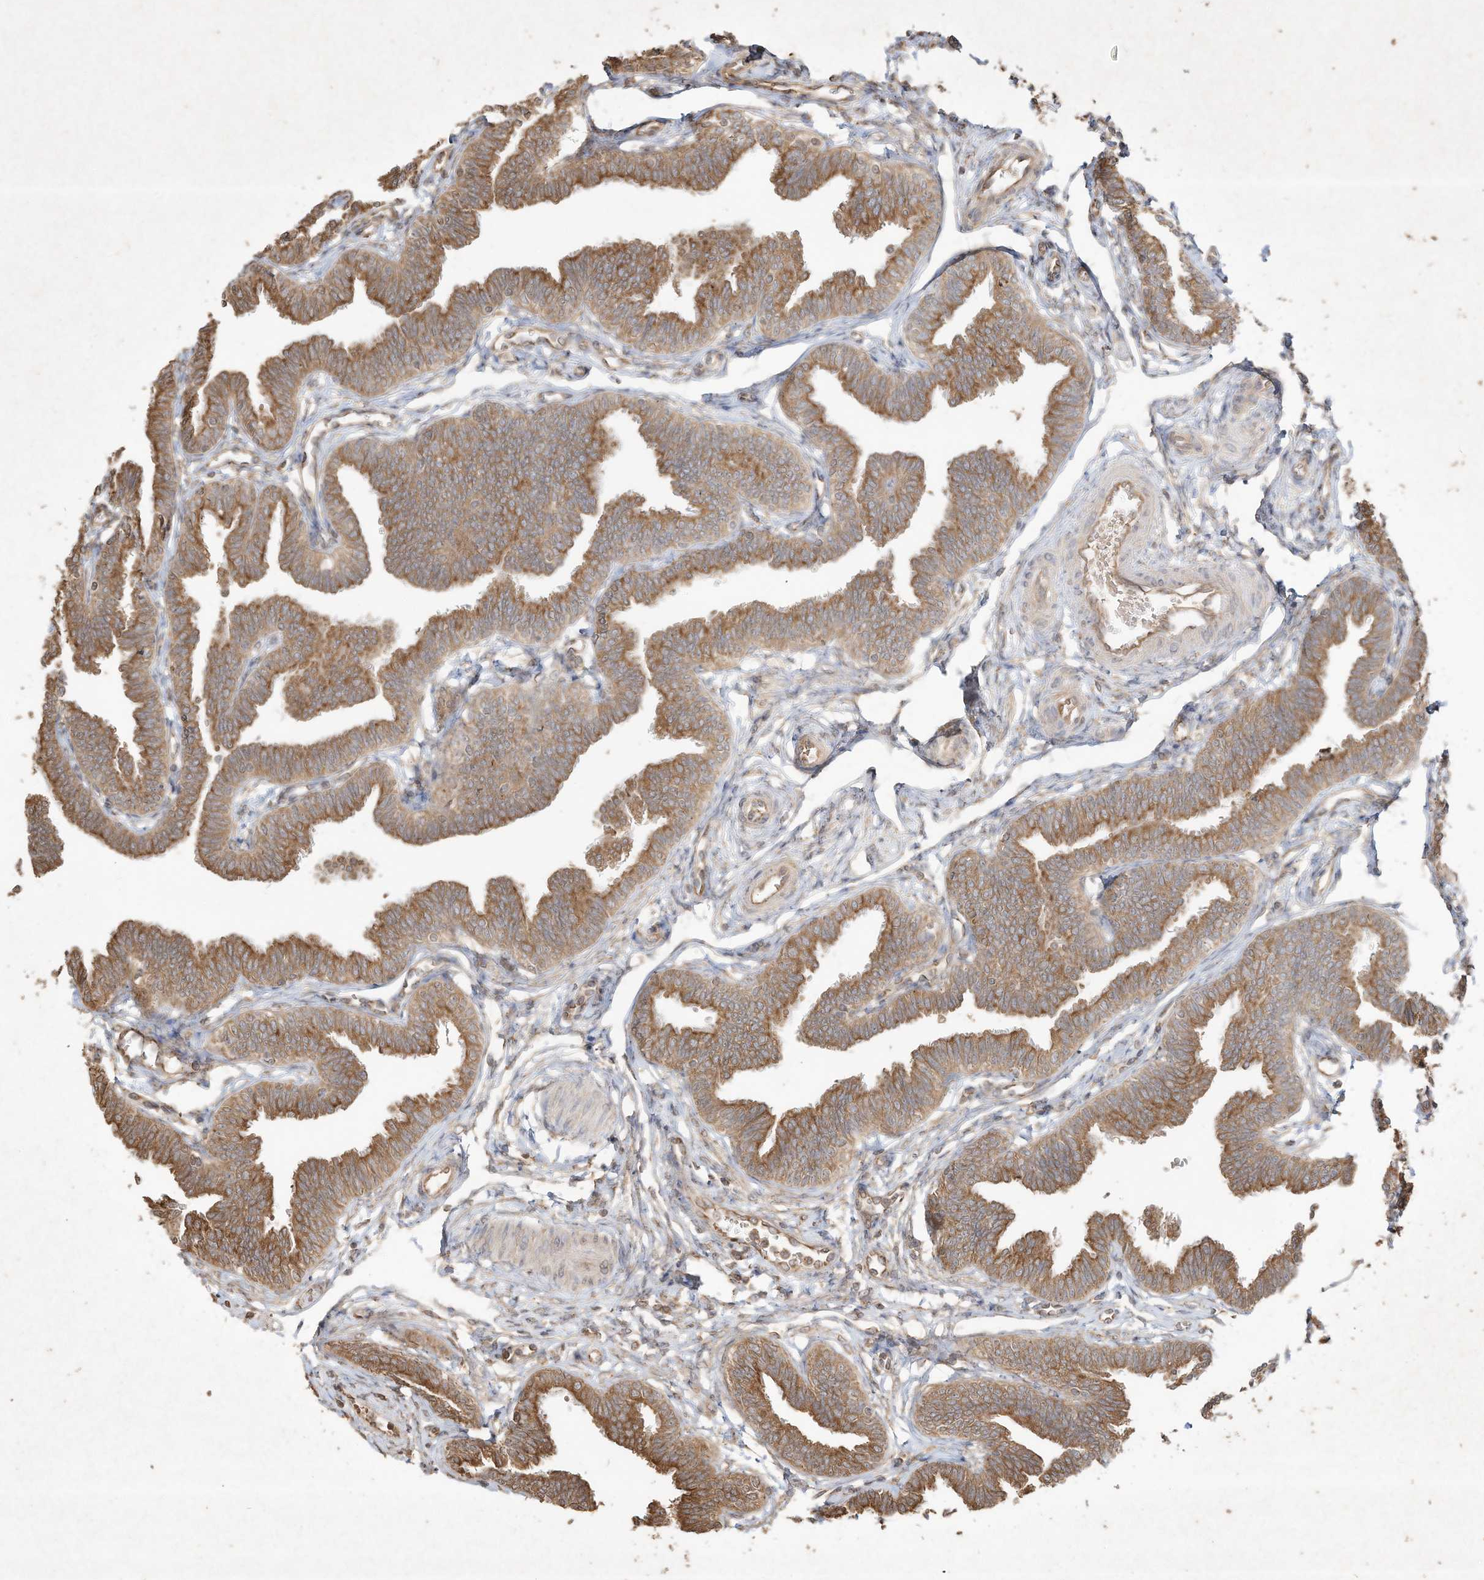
{"staining": {"intensity": "moderate", "quantity": ">75%", "location": "cytoplasmic/membranous"}, "tissue": "fallopian tube", "cell_type": "Glandular cells", "image_type": "normal", "snomed": [{"axis": "morphology", "description": "Normal tissue, NOS"}, {"axis": "topography", "description": "Fallopian tube"}, {"axis": "topography", "description": "Ovary"}], "caption": "High-power microscopy captured an immunohistochemistry (IHC) photomicrograph of benign fallopian tube, revealing moderate cytoplasmic/membranous positivity in about >75% of glandular cells.", "gene": "DYNC1I2", "patient": {"sex": "female", "age": 23}}